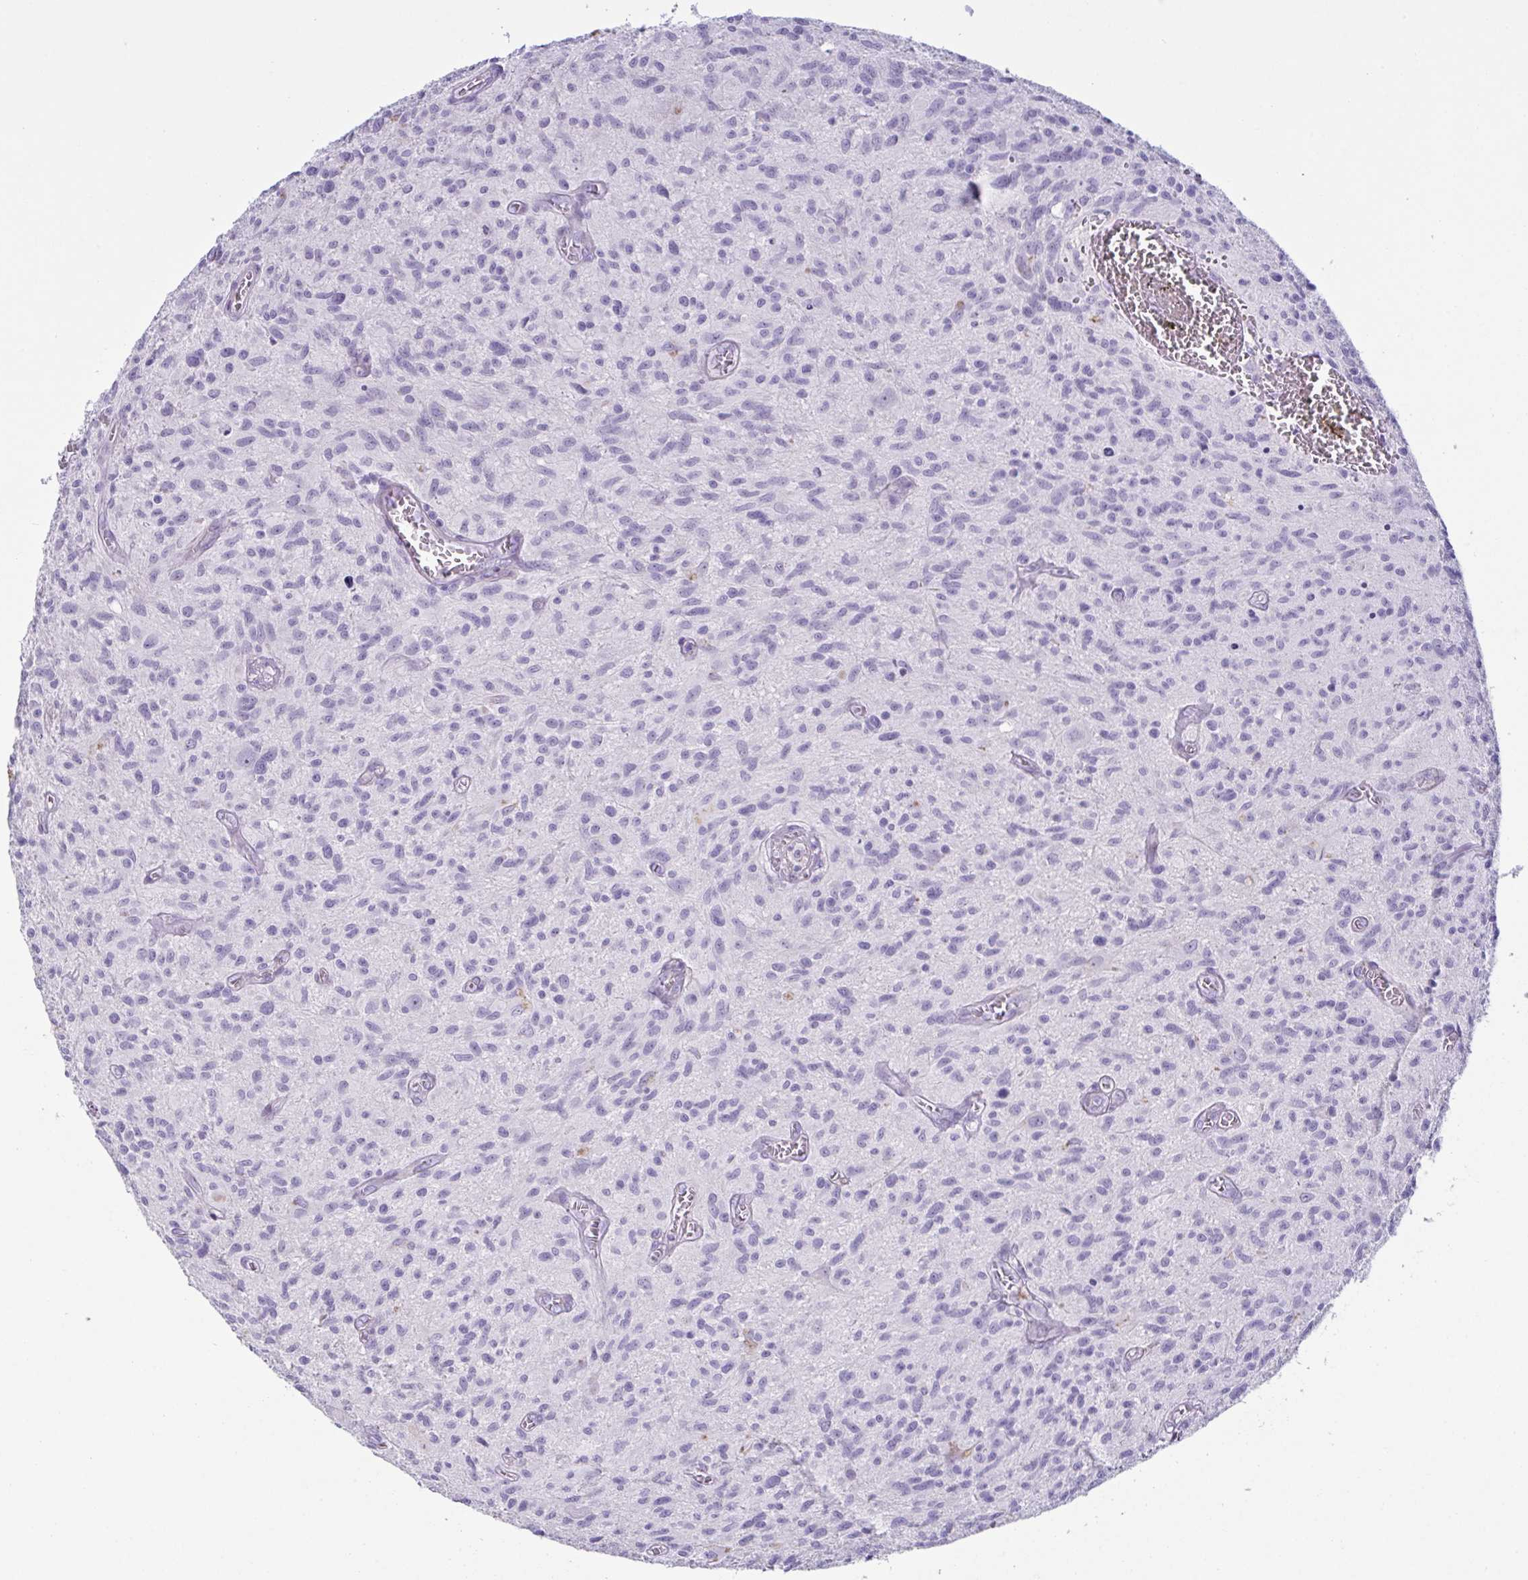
{"staining": {"intensity": "negative", "quantity": "none", "location": "none"}, "tissue": "glioma", "cell_type": "Tumor cells", "image_type": "cancer", "snomed": [{"axis": "morphology", "description": "Glioma, malignant, High grade"}, {"axis": "topography", "description": "Brain"}], "caption": "DAB (3,3'-diaminobenzidine) immunohistochemical staining of human glioma shows no significant positivity in tumor cells. (DAB (3,3'-diaminobenzidine) immunohistochemistry (IHC) with hematoxylin counter stain).", "gene": "OR5P3", "patient": {"sex": "male", "age": 75}}